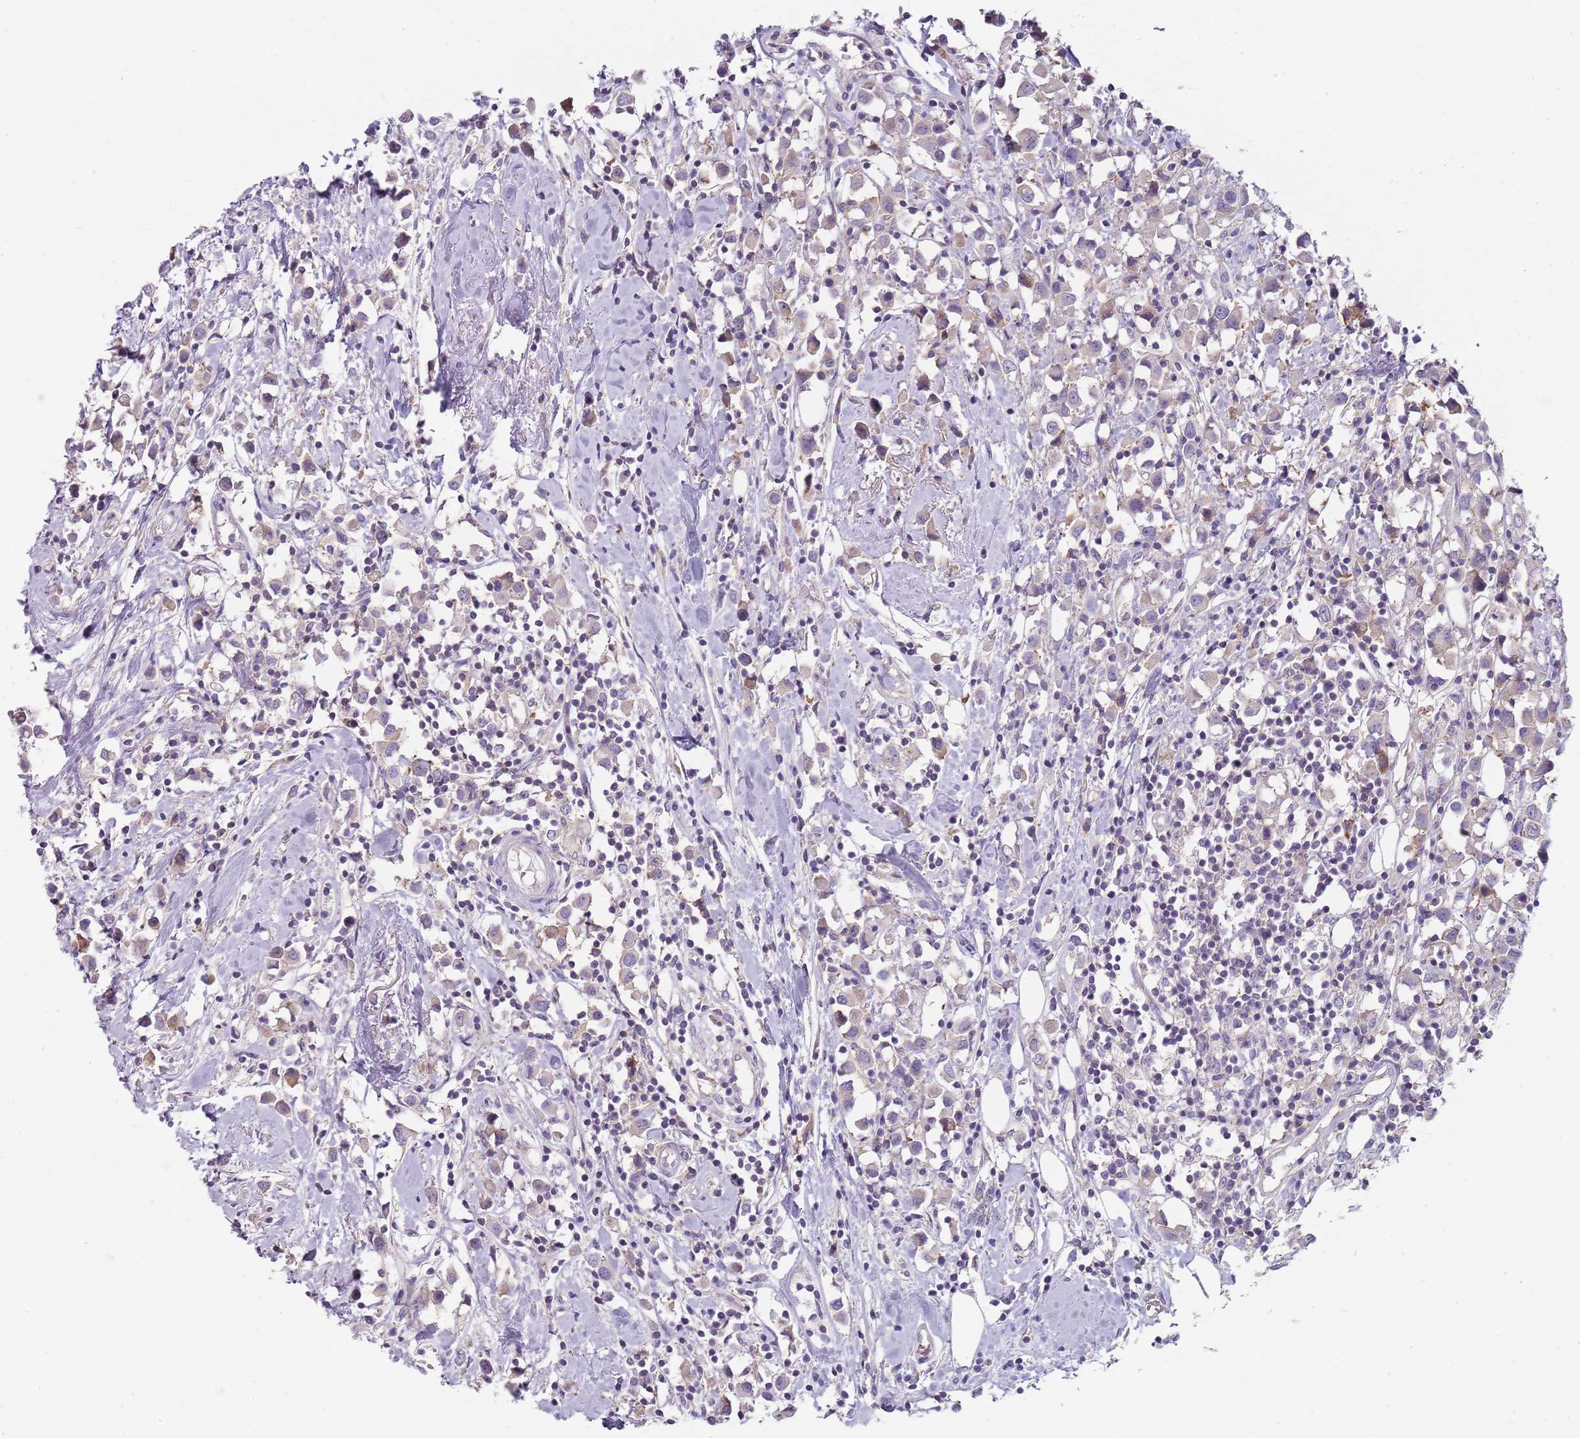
{"staining": {"intensity": "negative", "quantity": "none", "location": "none"}, "tissue": "breast cancer", "cell_type": "Tumor cells", "image_type": "cancer", "snomed": [{"axis": "morphology", "description": "Duct carcinoma"}, {"axis": "topography", "description": "Breast"}], "caption": "This image is of breast intraductal carcinoma stained with immunohistochemistry to label a protein in brown with the nuclei are counter-stained blue. There is no staining in tumor cells.", "gene": "SLC26A6", "patient": {"sex": "female", "age": 61}}